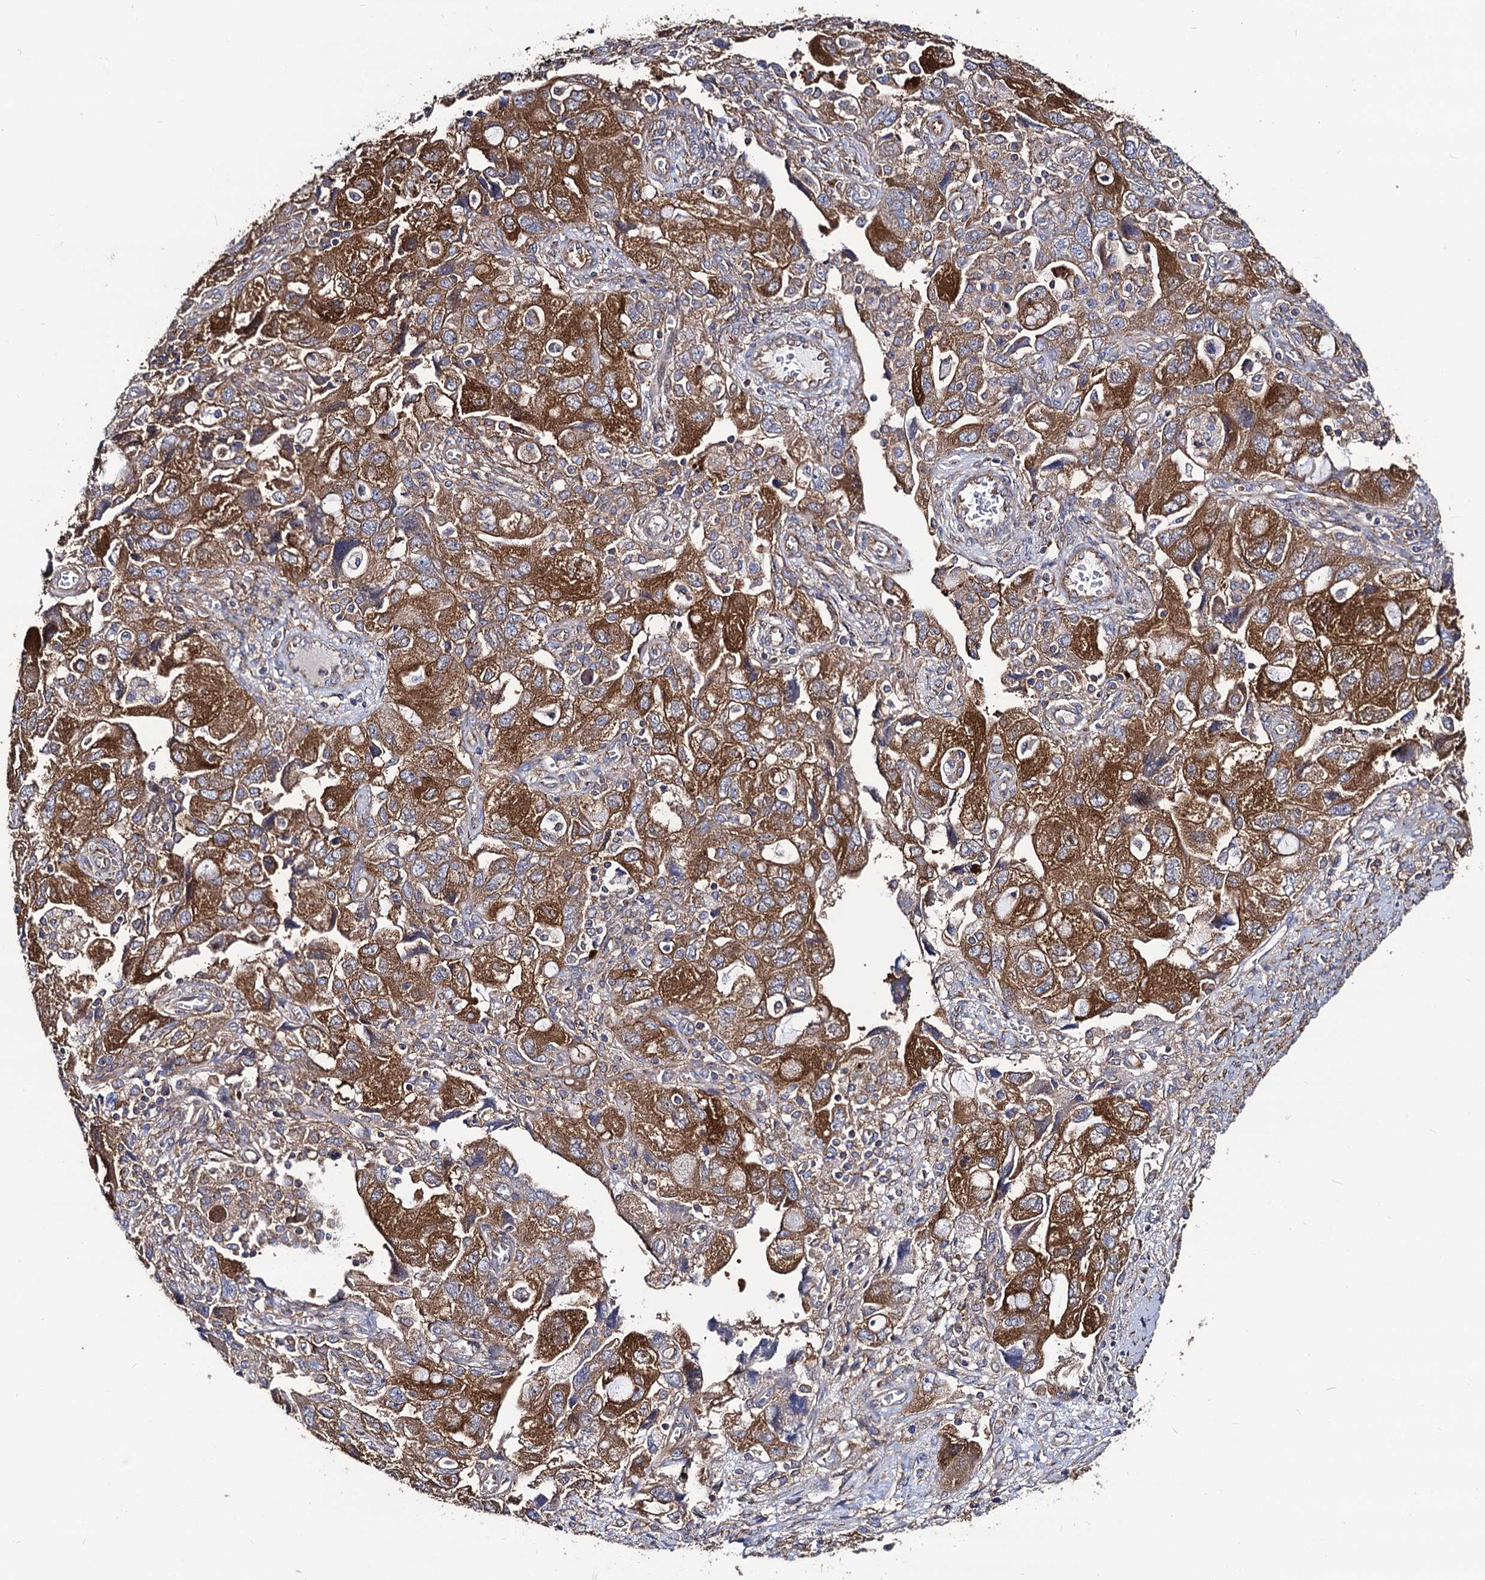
{"staining": {"intensity": "moderate", "quantity": "25%-75%", "location": "cytoplasmic/membranous"}, "tissue": "ovarian cancer", "cell_type": "Tumor cells", "image_type": "cancer", "snomed": [{"axis": "morphology", "description": "Carcinoma, NOS"}, {"axis": "morphology", "description": "Cystadenocarcinoma, serous, NOS"}, {"axis": "topography", "description": "Ovary"}], "caption": "Protein analysis of ovarian cancer tissue exhibits moderate cytoplasmic/membranous staining in approximately 25%-75% of tumor cells.", "gene": "DYDC1", "patient": {"sex": "female", "age": 69}}